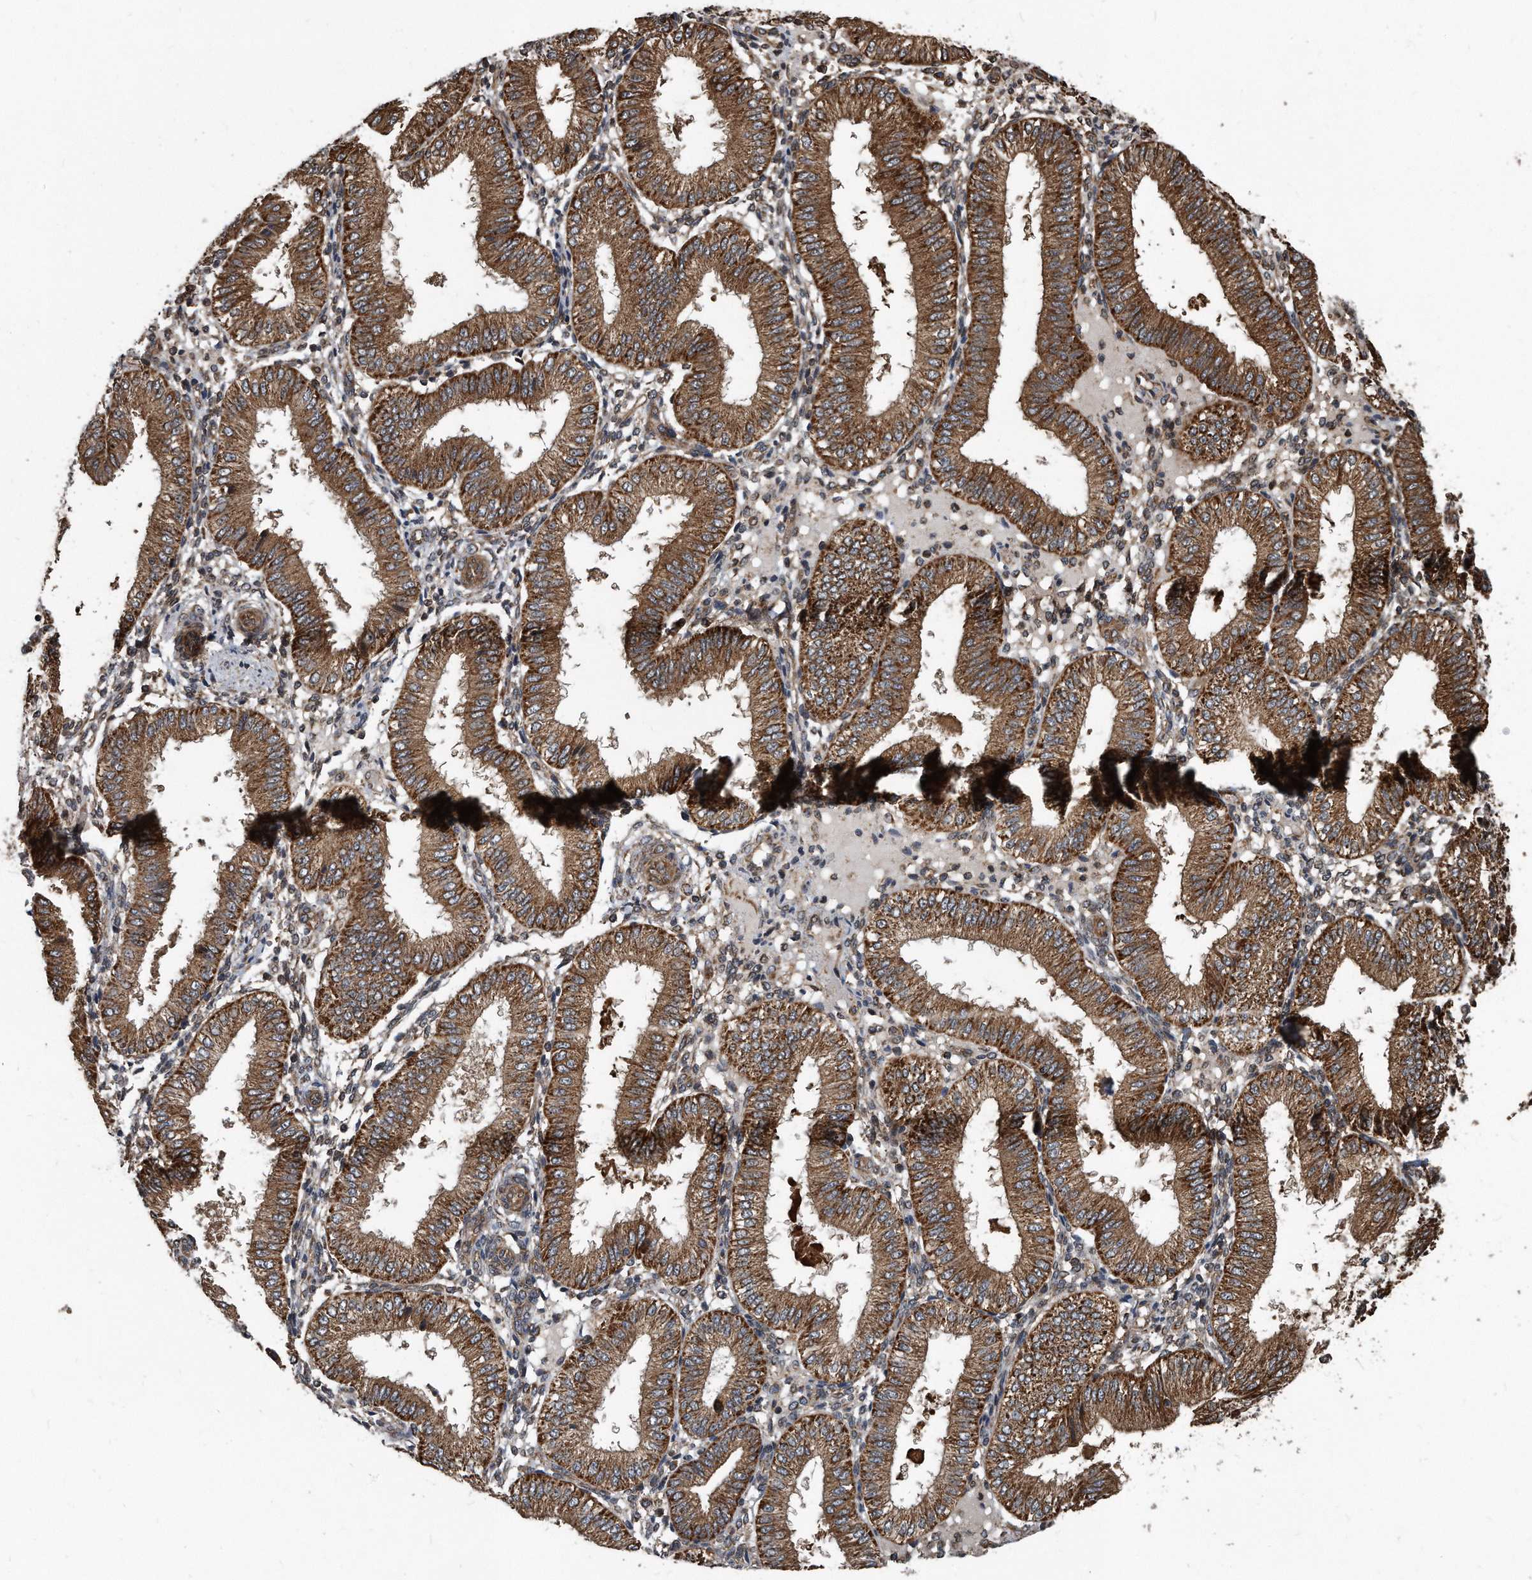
{"staining": {"intensity": "moderate", "quantity": "25%-75%", "location": "cytoplasmic/membranous"}, "tissue": "endometrium", "cell_type": "Cells in endometrial stroma", "image_type": "normal", "snomed": [{"axis": "morphology", "description": "Normal tissue, NOS"}, {"axis": "topography", "description": "Endometrium"}], "caption": "Protein expression by immunohistochemistry (IHC) reveals moderate cytoplasmic/membranous staining in approximately 25%-75% of cells in endometrial stroma in normal endometrium. Ihc stains the protein of interest in brown and the nuclei are stained blue.", "gene": "FAM136A", "patient": {"sex": "female", "age": 39}}